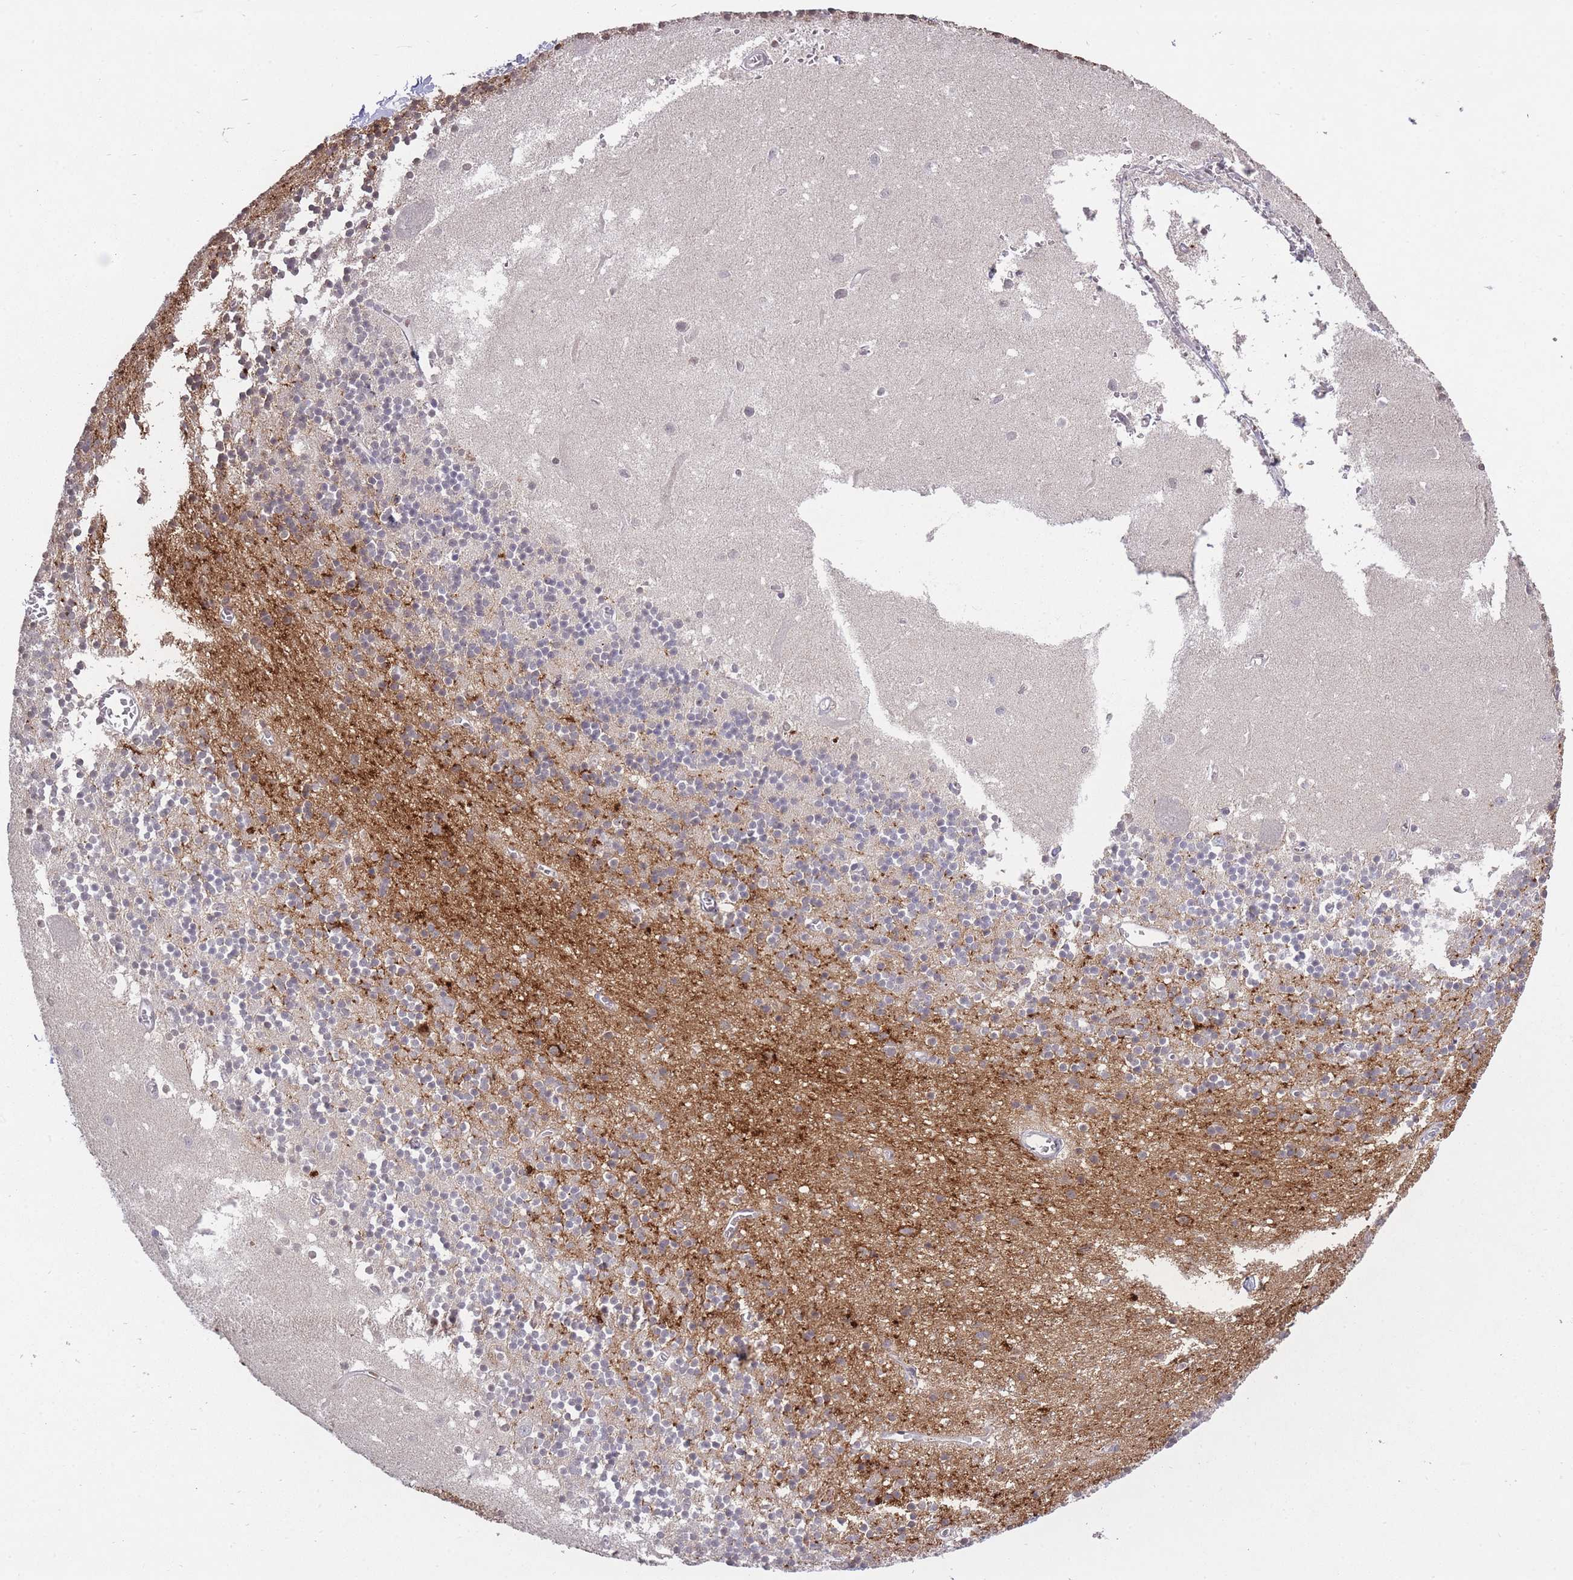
{"staining": {"intensity": "negative", "quantity": "none", "location": "none"}, "tissue": "cerebellum", "cell_type": "Cells in granular layer", "image_type": "normal", "snomed": [{"axis": "morphology", "description": "Normal tissue, NOS"}, {"axis": "topography", "description": "Cerebellum"}], "caption": "Immunohistochemistry (IHC) of unremarkable human cerebellum demonstrates no expression in cells in granular layer.", "gene": "ADCYAP1R1", "patient": {"sex": "male", "age": 54}}